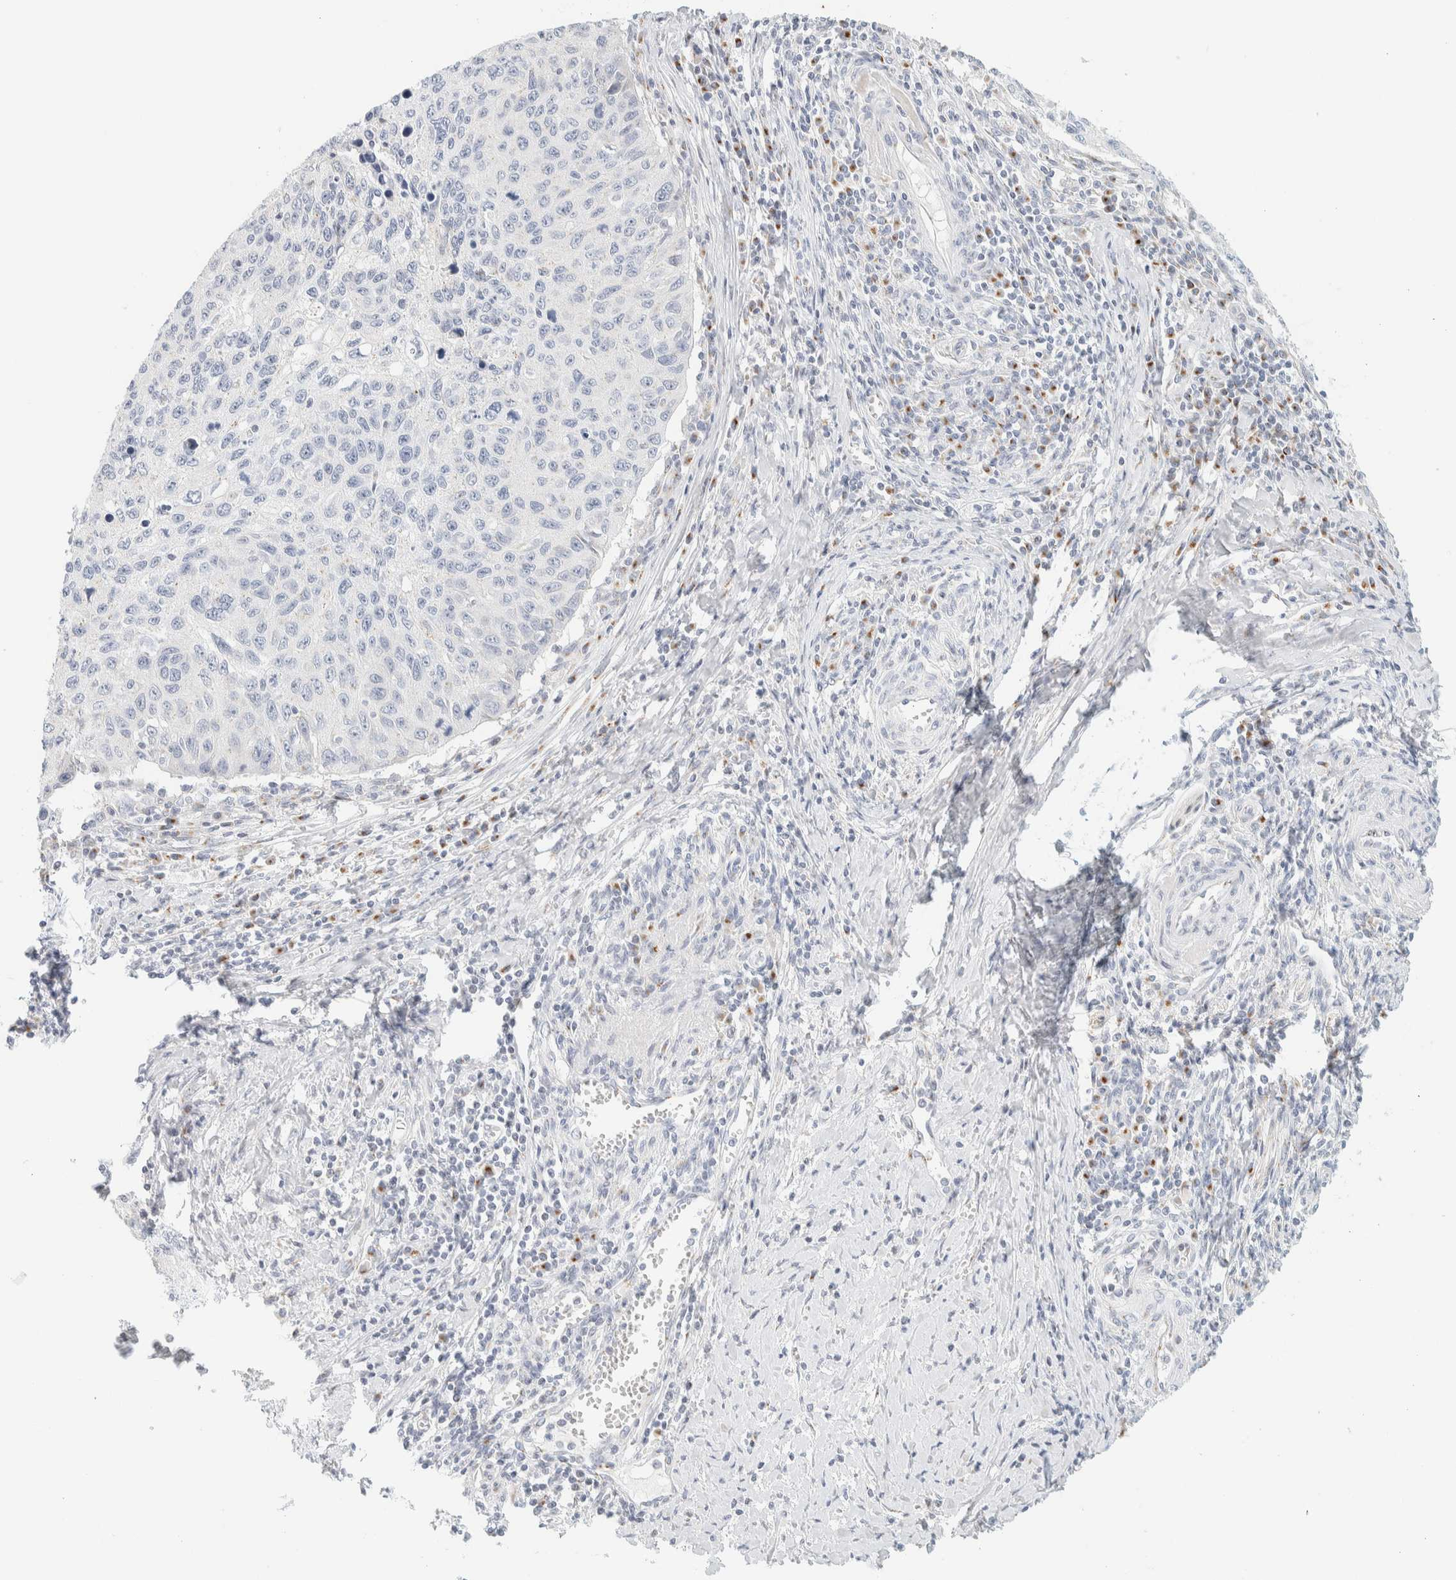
{"staining": {"intensity": "negative", "quantity": "none", "location": "none"}, "tissue": "cervical cancer", "cell_type": "Tumor cells", "image_type": "cancer", "snomed": [{"axis": "morphology", "description": "Squamous cell carcinoma, NOS"}, {"axis": "topography", "description": "Cervix"}], "caption": "The histopathology image shows no significant positivity in tumor cells of cervical cancer (squamous cell carcinoma).", "gene": "SPNS3", "patient": {"sex": "female", "age": 53}}